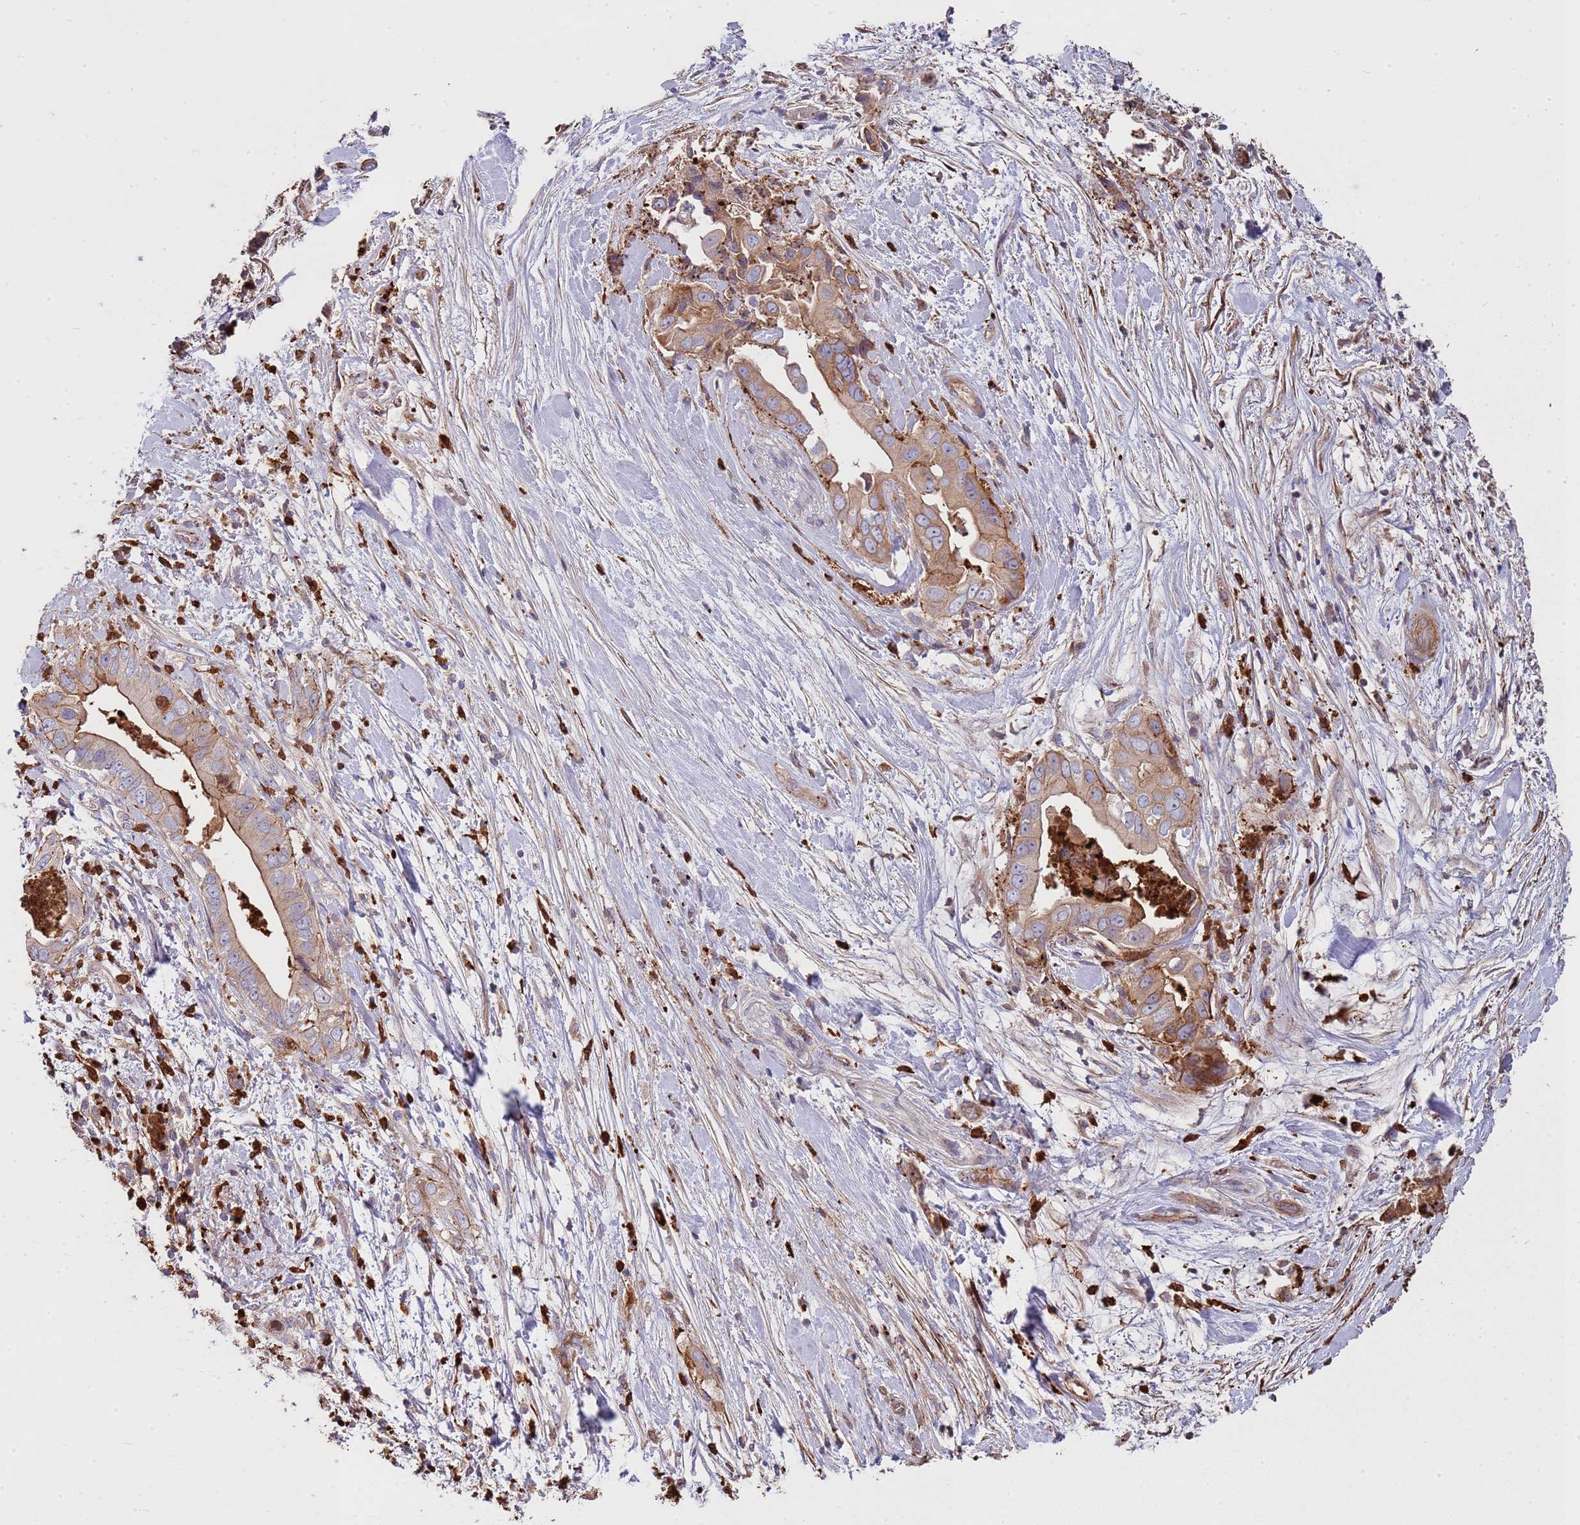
{"staining": {"intensity": "moderate", "quantity": "<25%", "location": "cytoplasmic/membranous"}, "tissue": "pancreatic cancer", "cell_type": "Tumor cells", "image_type": "cancer", "snomed": [{"axis": "morphology", "description": "Adenocarcinoma, NOS"}, {"axis": "topography", "description": "Pancreas"}], "caption": "Immunohistochemistry image of human pancreatic cancer stained for a protein (brown), which shows low levels of moderate cytoplasmic/membranous expression in about <25% of tumor cells.", "gene": "NDUFAF4", "patient": {"sex": "female", "age": 78}}